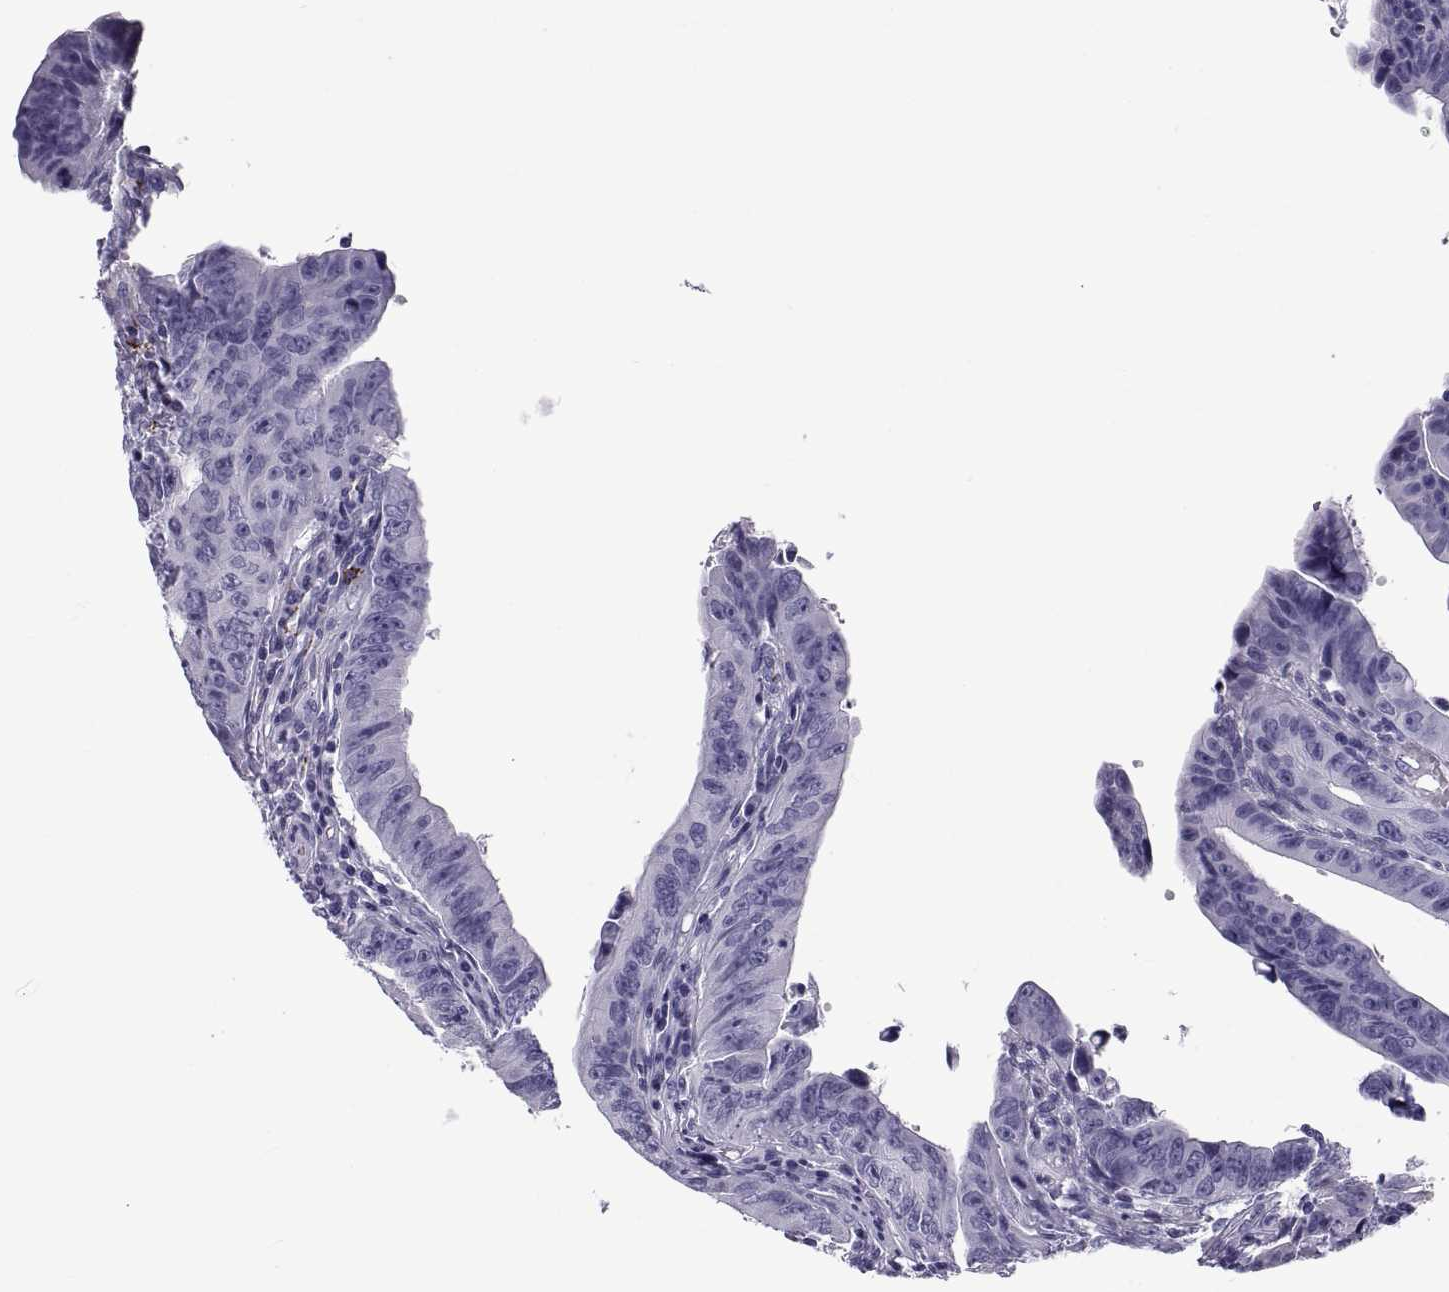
{"staining": {"intensity": "negative", "quantity": "none", "location": "none"}, "tissue": "colorectal cancer", "cell_type": "Tumor cells", "image_type": "cancer", "snomed": [{"axis": "morphology", "description": "Adenocarcinoma, NOS"}, {"axis": "topography", "description": "Colon"}], "caption": "Immunohistochemistry (IHC) photomicrograph of neoplastic tissue: colorectal cancer stained with DAB demonstrates no significant protein positivity in tumor cells.", "gene": "NPTX2", "patient": {"sex": "female", "age": 87}}